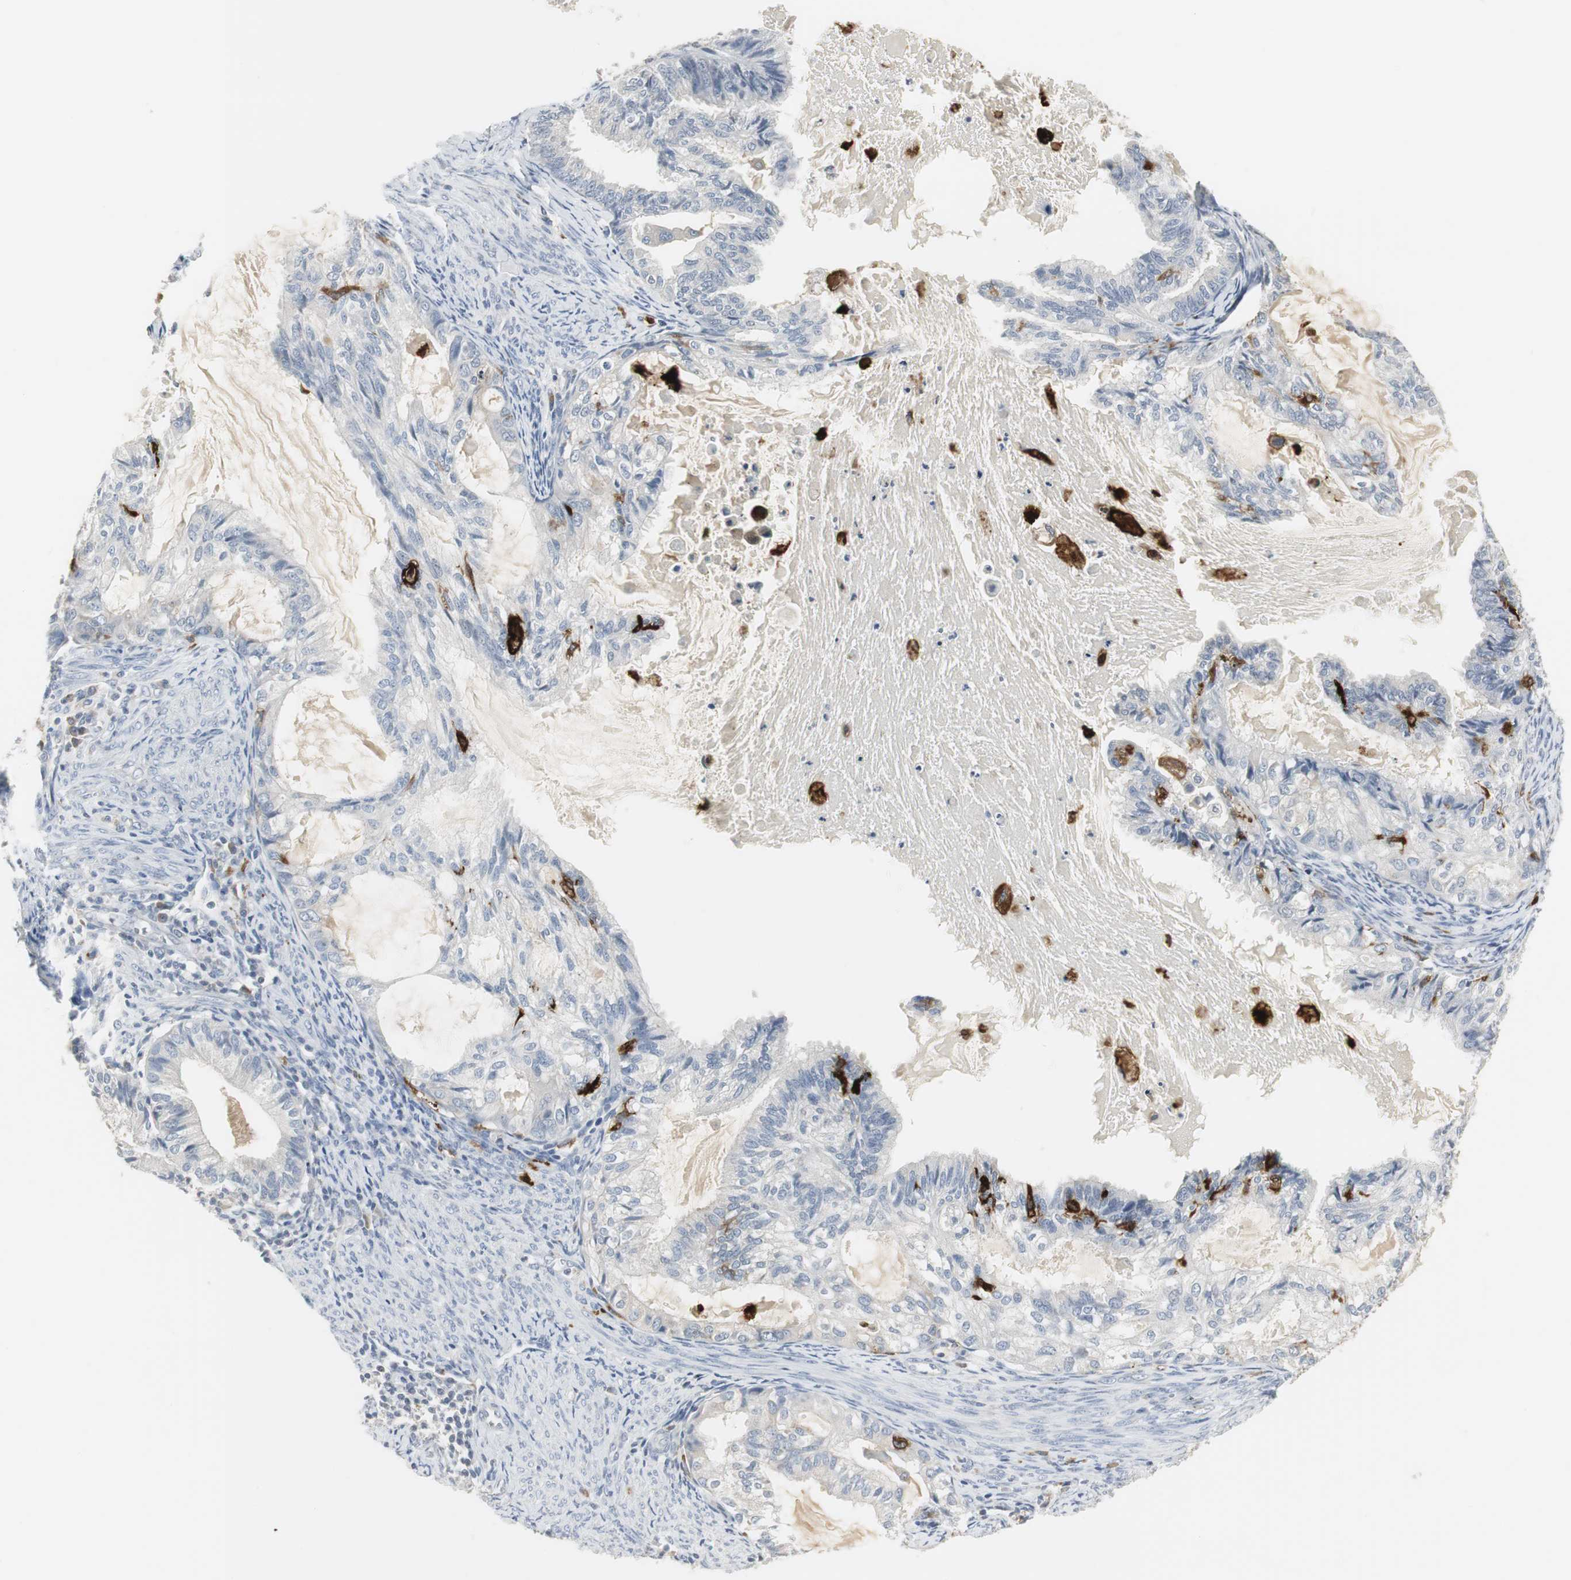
{"staining": {"intensity": "negative", "quantity": "none", "location": "none"}, "tissue": "cervical cancer", "cell_type": "Tumor cells", "image_type": "cancer", "snomed": [{"axis": "morphology", "description": "Normal tissue, NOS"}, {"axis": "morphology", "description": "Adenocarcinoma, NOS"}, {"axis": "topography", "description": "Cervix"}, {"axis": "topography", "description": "Endometrium"}], "caption": "Immunohistochemical staining of human cervical adenocarcinoma shows no significant positivity in tumor cells. Nuclei are stained in blue.", "gene": "PI15", "patient": {"sex": "female", "age": 86}}